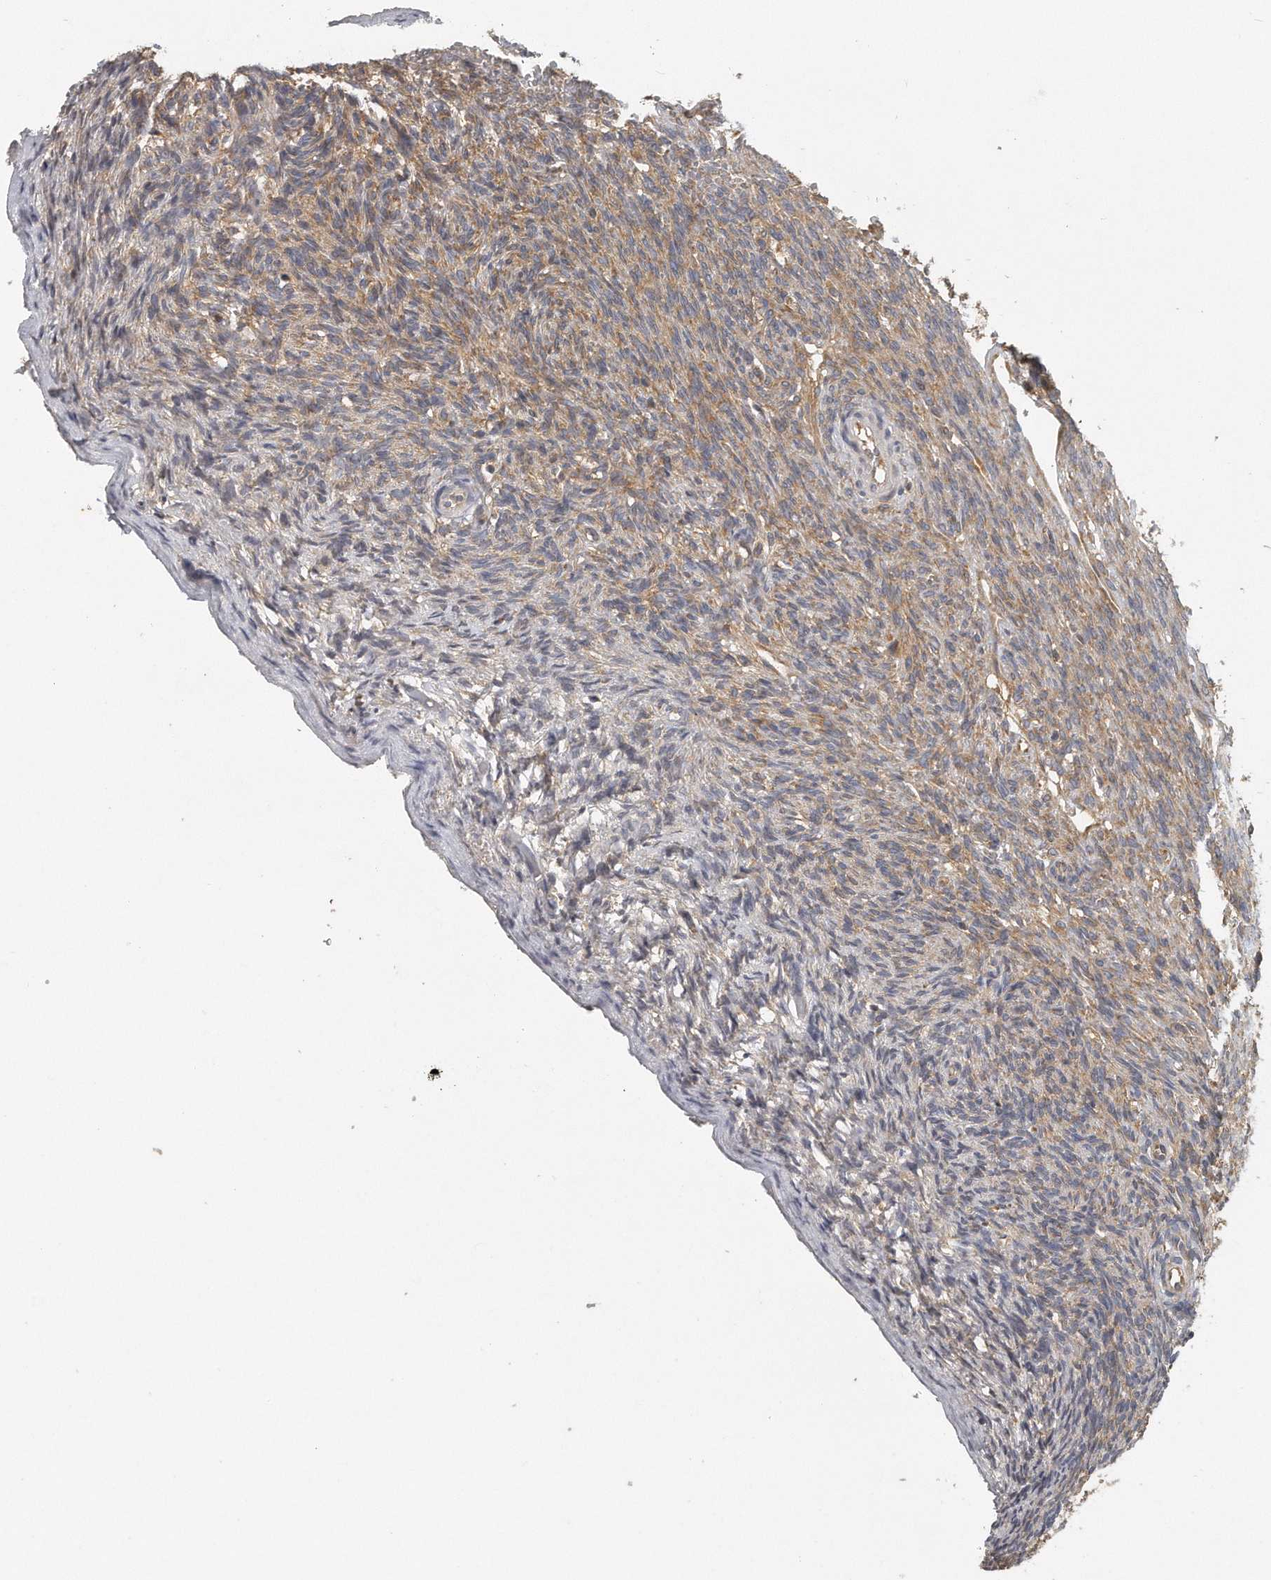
{"staining": {"intensity": "weak", "quantity": "25%-75%", "location": "cytoplasmic/membranous"}, "tissue": "ovary", "cell_type": "Ovarian stroma cells", "image_type": "normal", "snomed": [{"axis": "morphology", "description": "Normal tissue, NOS"}, {"axis": "topography", "description": "Ovary"}], "caption": "A brown stain shows weak cytoplasmic/membranous positivity of a protein in ovarian stroma cells of unremarkable human ovary. (IHC, brightfield microscopy, high magnification).", "gene": "EIF3I", "patient": {"sex": "female", "age": 34}}